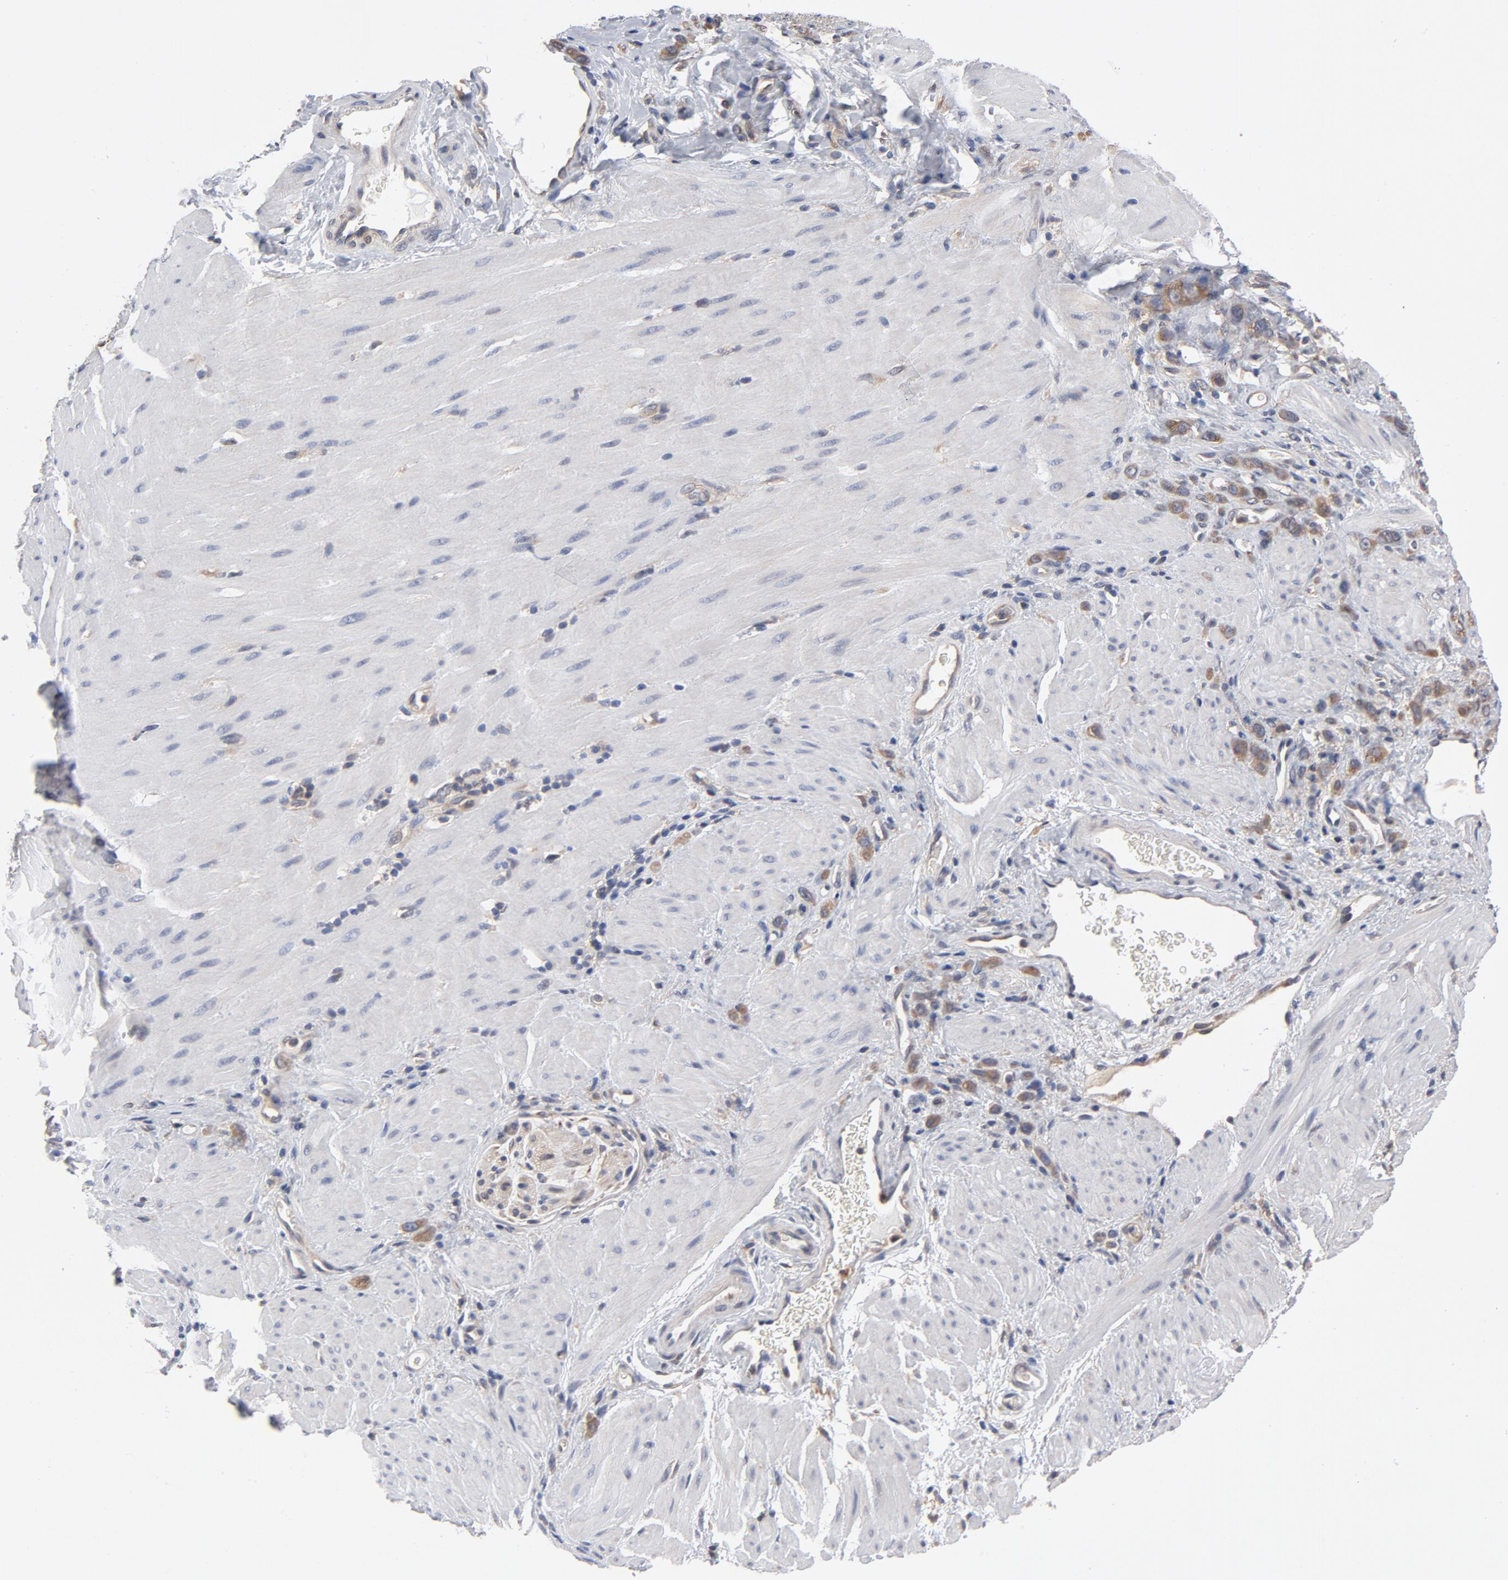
{"staining": {"intensity": "weak", "quantity": ">75%", "location": "cytoplasmic/membranous"}, "tissue": "stomach cancer", "cell_type": "Tumor cells", "image_type": "cancer", "snomed": [{"axis": "morphology", "description": "Normal tissue, NOS"}, {"axis": "morphology", "description": "Adenocarcinoma, NOS"}, {"axis": "topography", "description": "Stomach"}], "caption": "Stomach cancer tissue demonstrates weak cytoplasmic/membranous staining in approximately >75% of tumor cells", "gene": "ASMTL", "patient": {"sex": "male", "age": 82}}